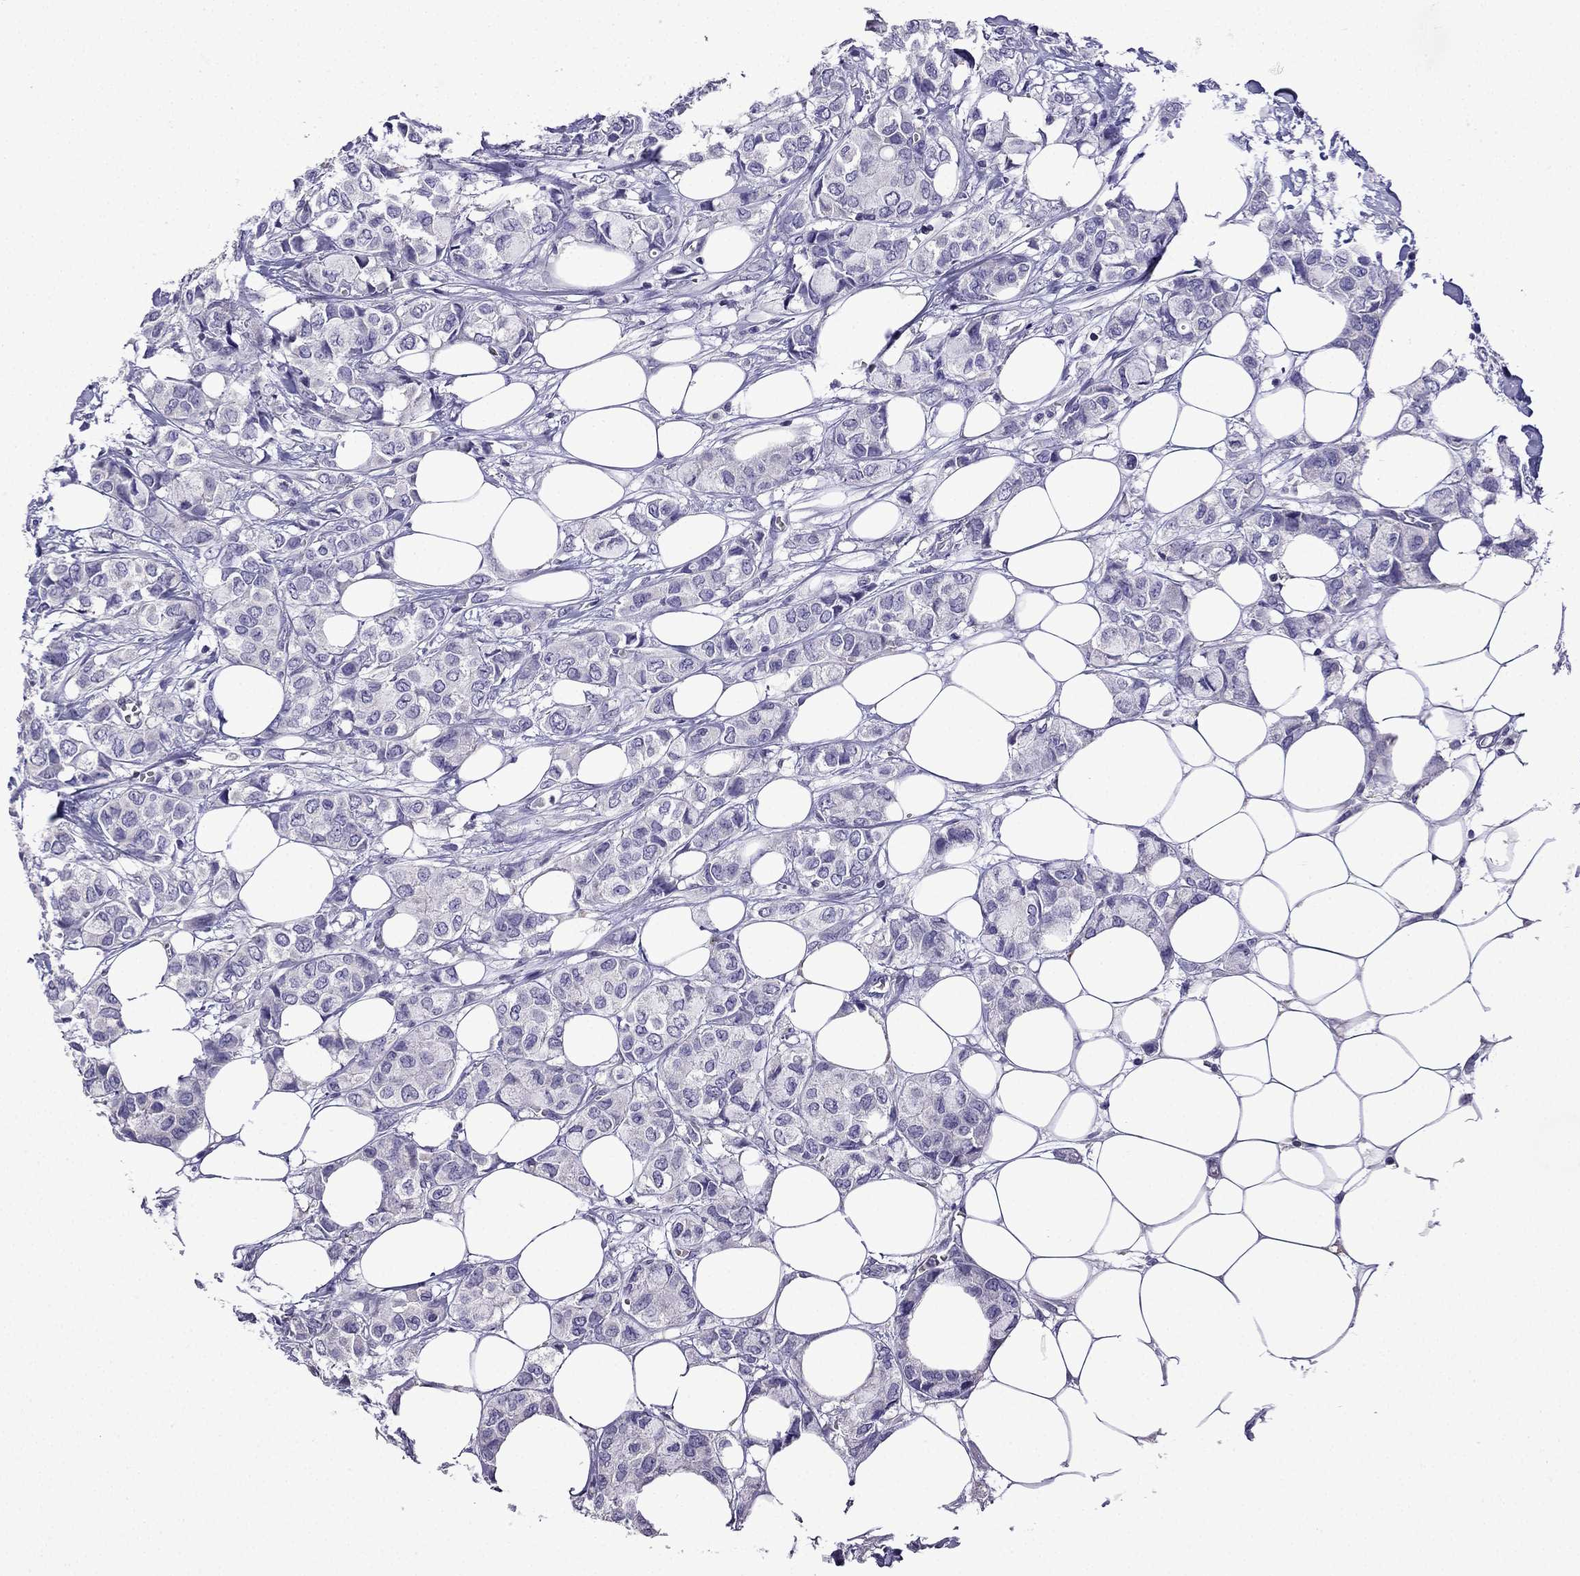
{"staining": {"intensity": "negative", "quantity": "none", "location": "none"}, "tissue": "breast cancer", "cell_type": "Tumor cells", "image_type": "cancer", "snomed": [{"axis": "morphology", "description": "Duct carcinoma"}, {"axis": "topography", "description": "Breast"}], "caption": "Immunohistochemistry (IHC) of breast cancer exhibits no positivity in tumor cells.", "gene": "TTN", "patient": {"sex": "female", "age": 85}}